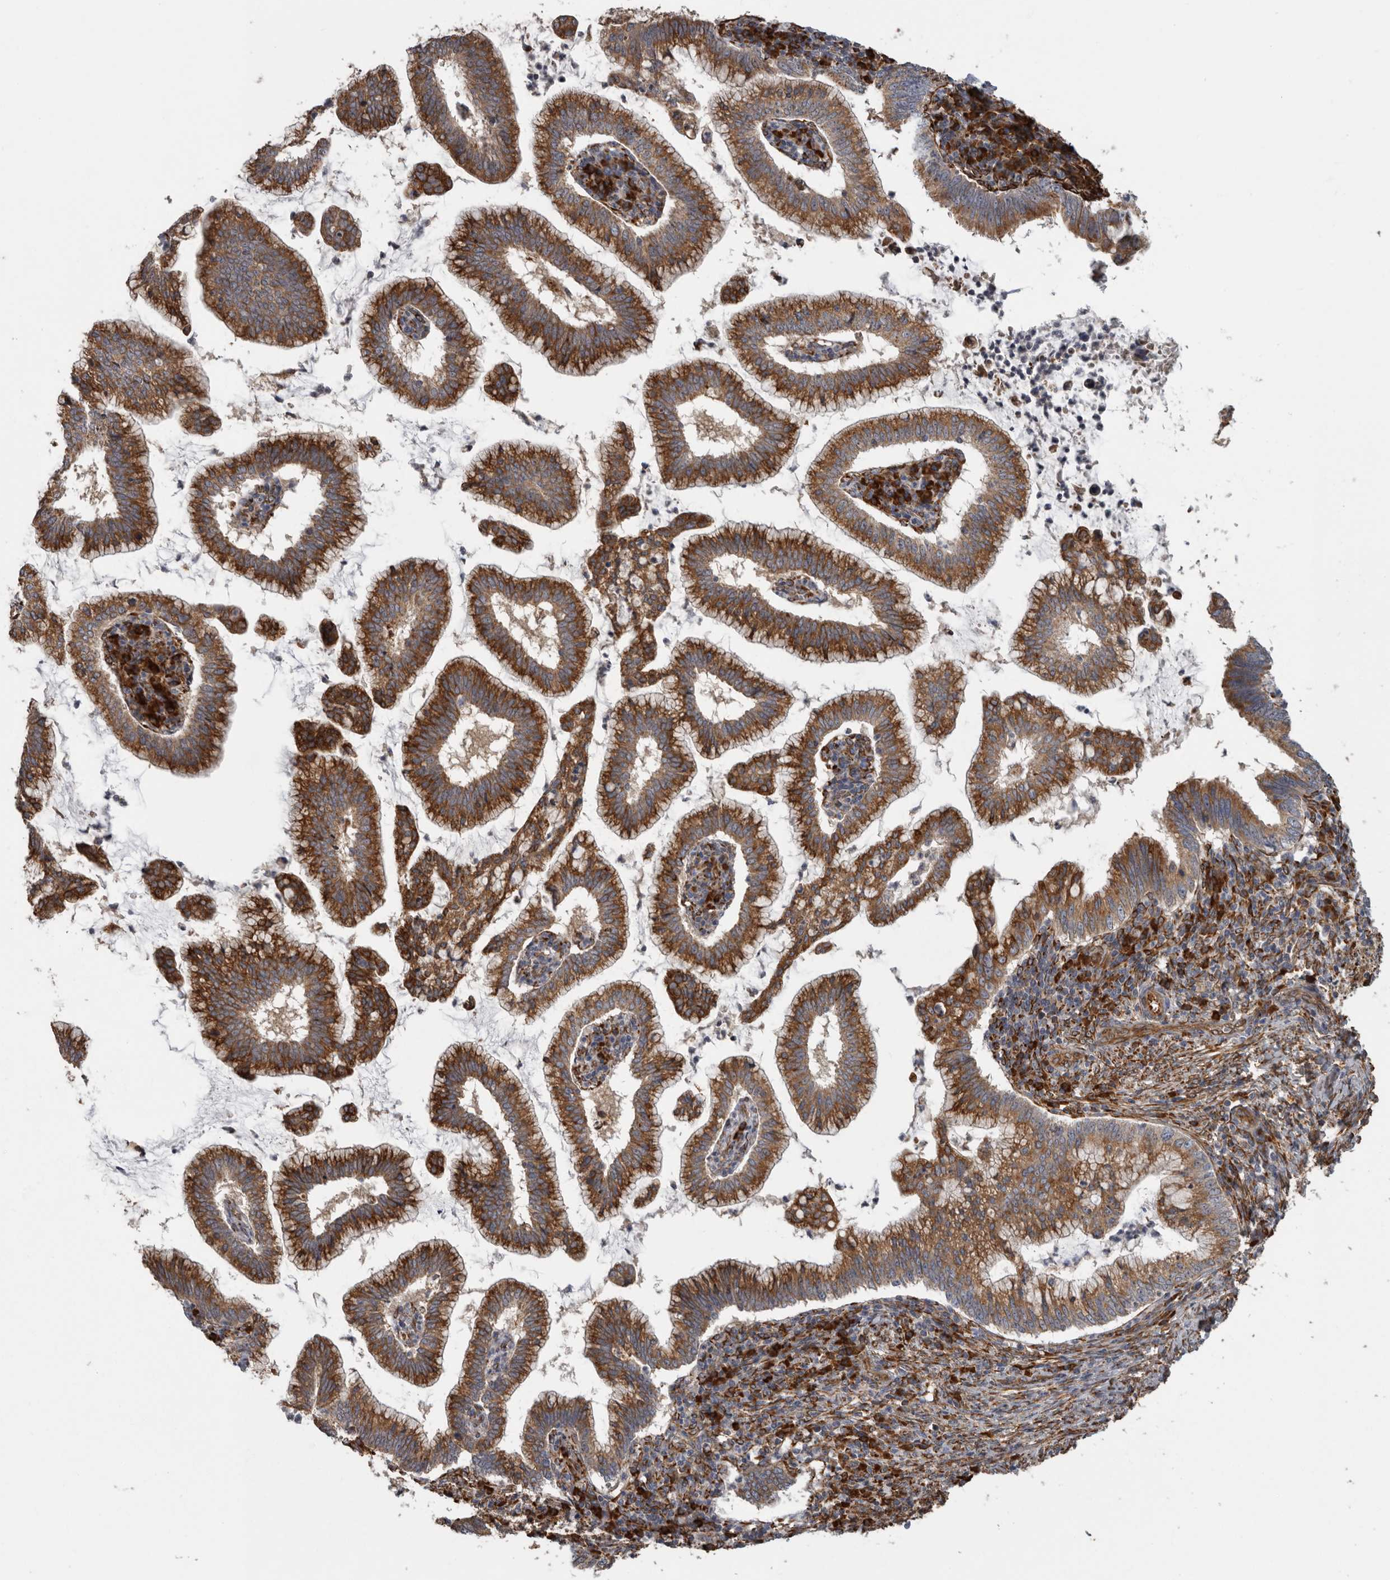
{"staining": {"intensity": "strong", "quantity": ">75%", "location": "cytoplasmic/membranous"}, "tissue": "cervical cancer", "cell_type": "Tumor cells", "image_type": "cancer", "snomed": [{"axis": "morphology", "description": "Adenocarcinoma, NOS"}, {"axis": "topography", "description": "Cervix"}], "caption": "IHC of cervical cancer (adenocarcinoma) shows high levels of strong cytoplasmic/membranous staining in about >75% of tumor cells.", "gene": "CEP350", "patient": {"sex": "female", "age": 36}}